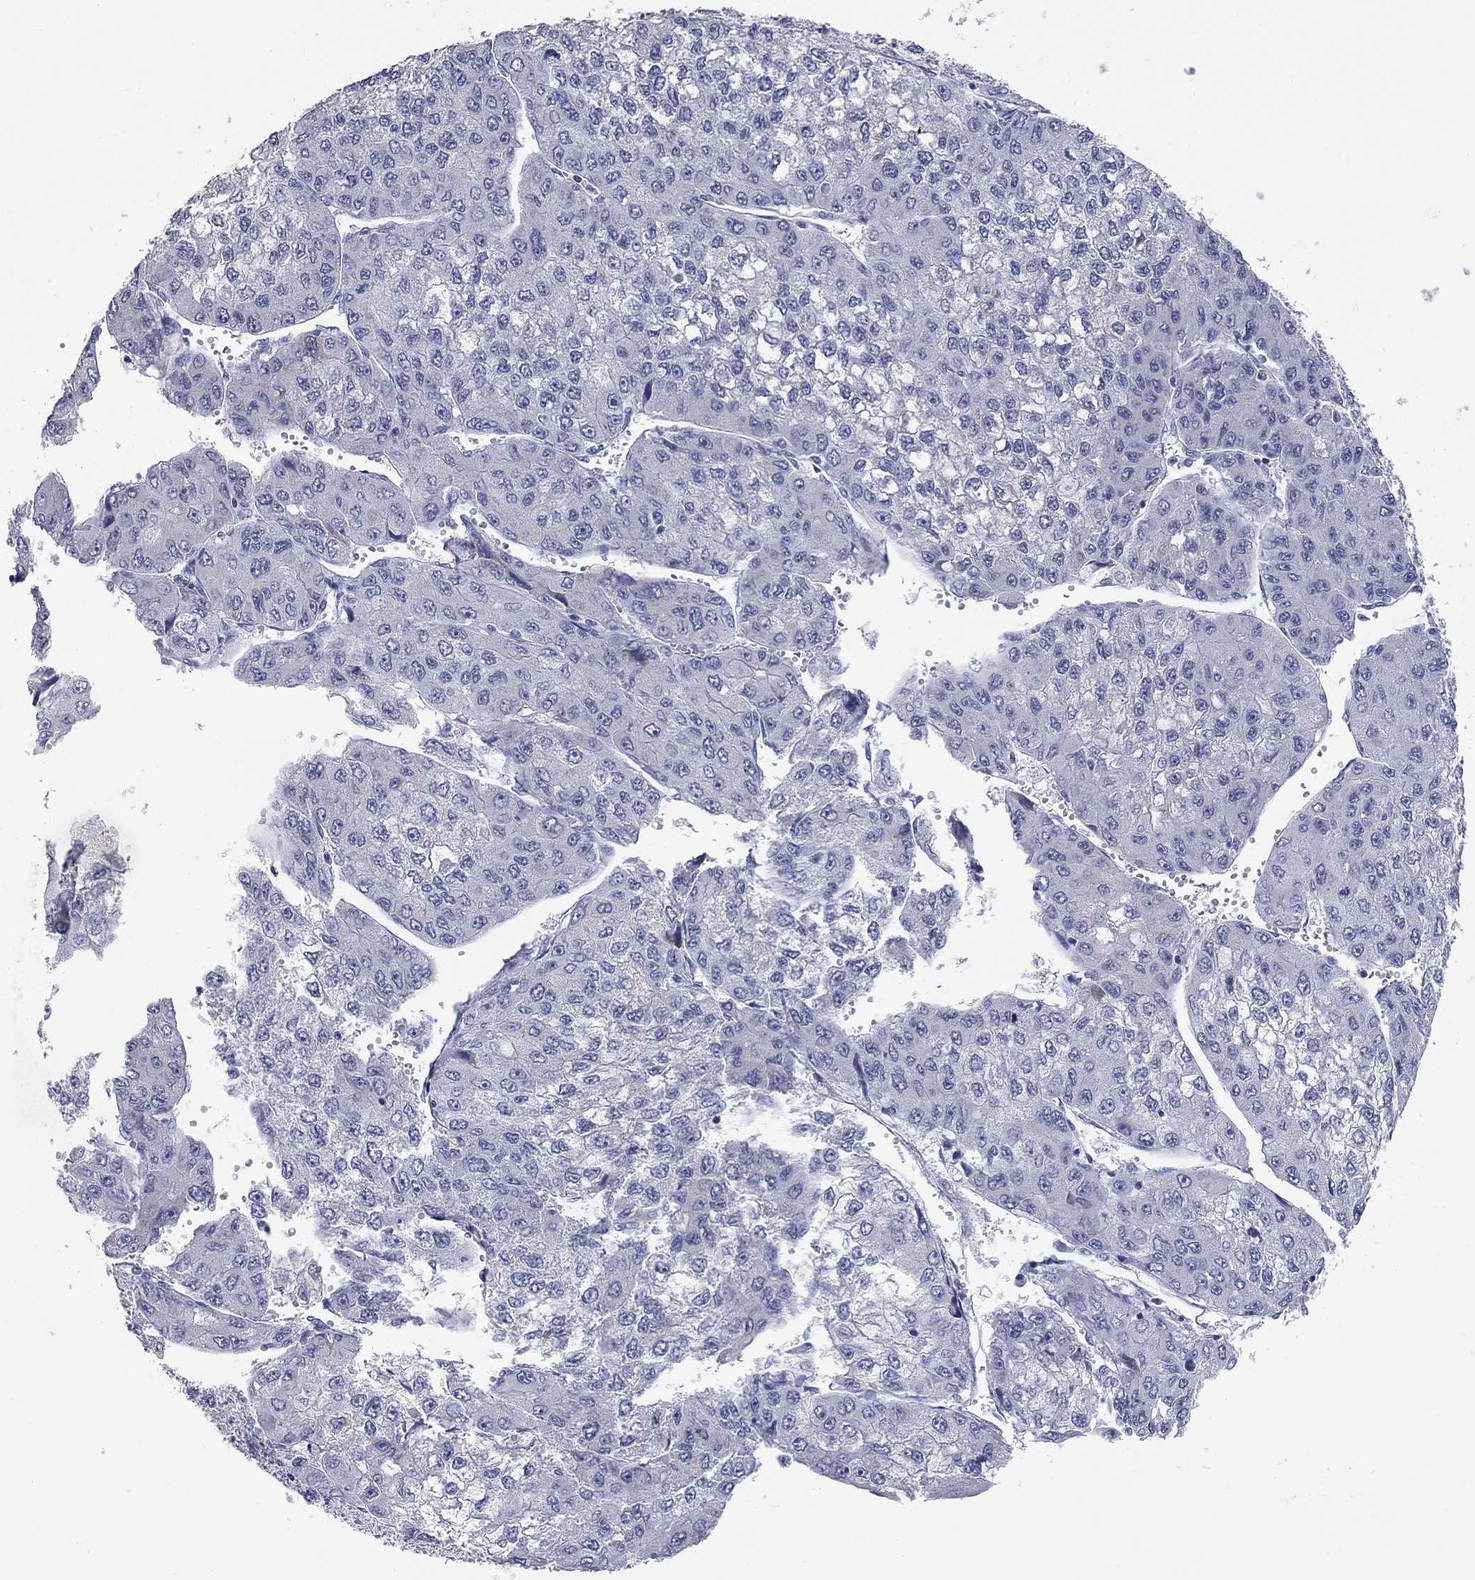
{"staining": {"intensity": "negative", "quantity": "none", "location": "none"}, "tissue": "liver cancer", "cell_type": "Tumor cells", "image_type": "cancer", "snomed": [{"axis": "morphology", "description": "Carcinoma, Hepatocellular, NOS"}, {"axis": "topography", "description": "Liver"}], "caption": "Immunohistochemical staining of human hepatocellular carcinoma (liver) demonstrates no significant staining in tumor cells.", "gene": "TAC1", "patient": {"sex": "female", "age": 66}}